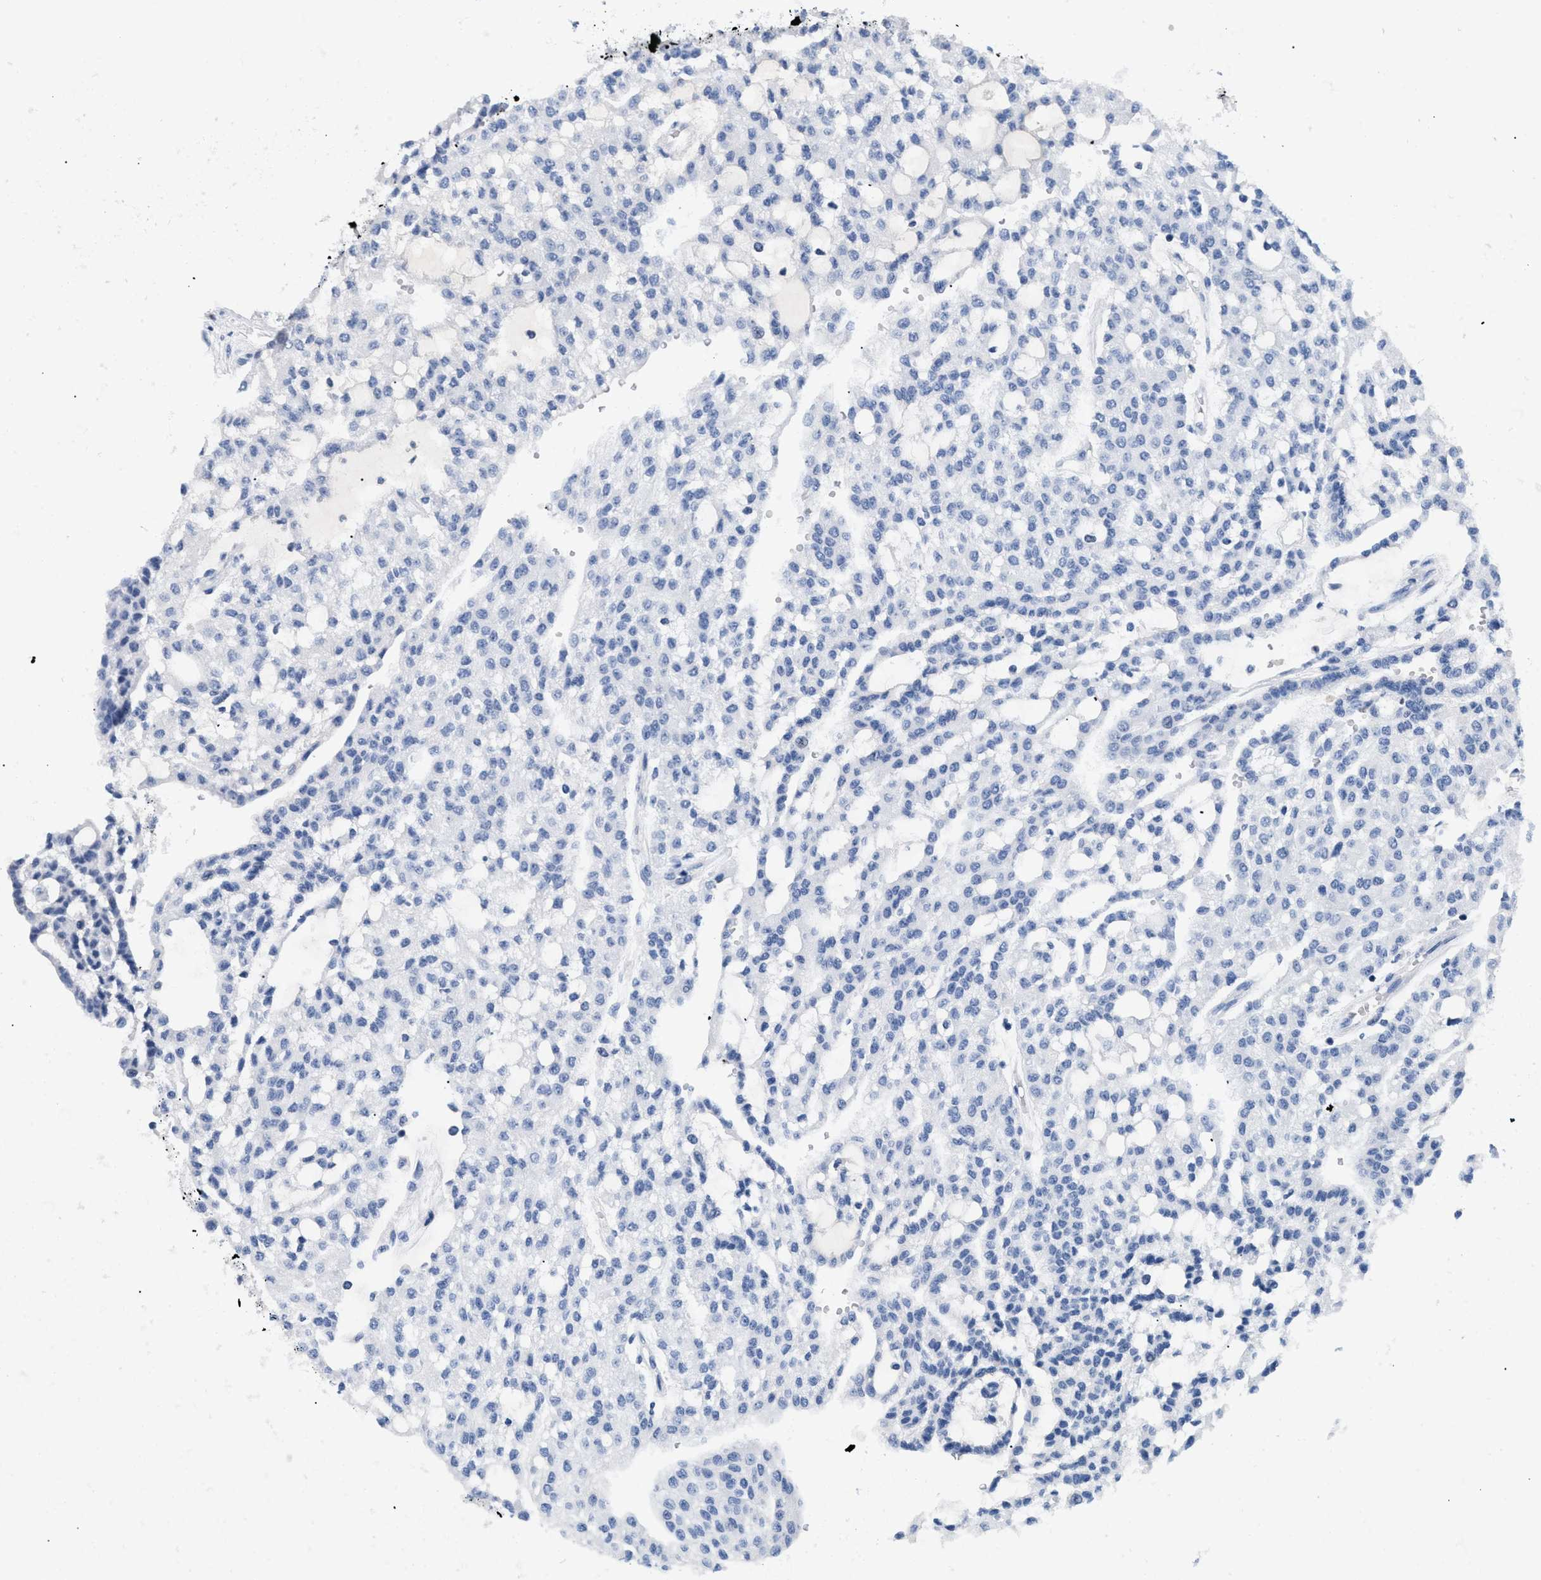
{"staining": {"intensity": "negative", "quantity": "none", "location": "none"}, "tissue": "renal cancer", "cell_type": "Tumor cells", "image_type": "cancer", "snomed": [{"axis": "morphology", "description": "Adenocarcinoma, NOS"}, {"axis": "topography", "description": "Kidney"}], "caption": "DAB (3,3'-diaminobenzidine) immunohistochemical staining of renal cancer reveals no significant staining in tumor cells.", "gene": "PITHD1", "patient": {"sex": "male", "age": 63}}